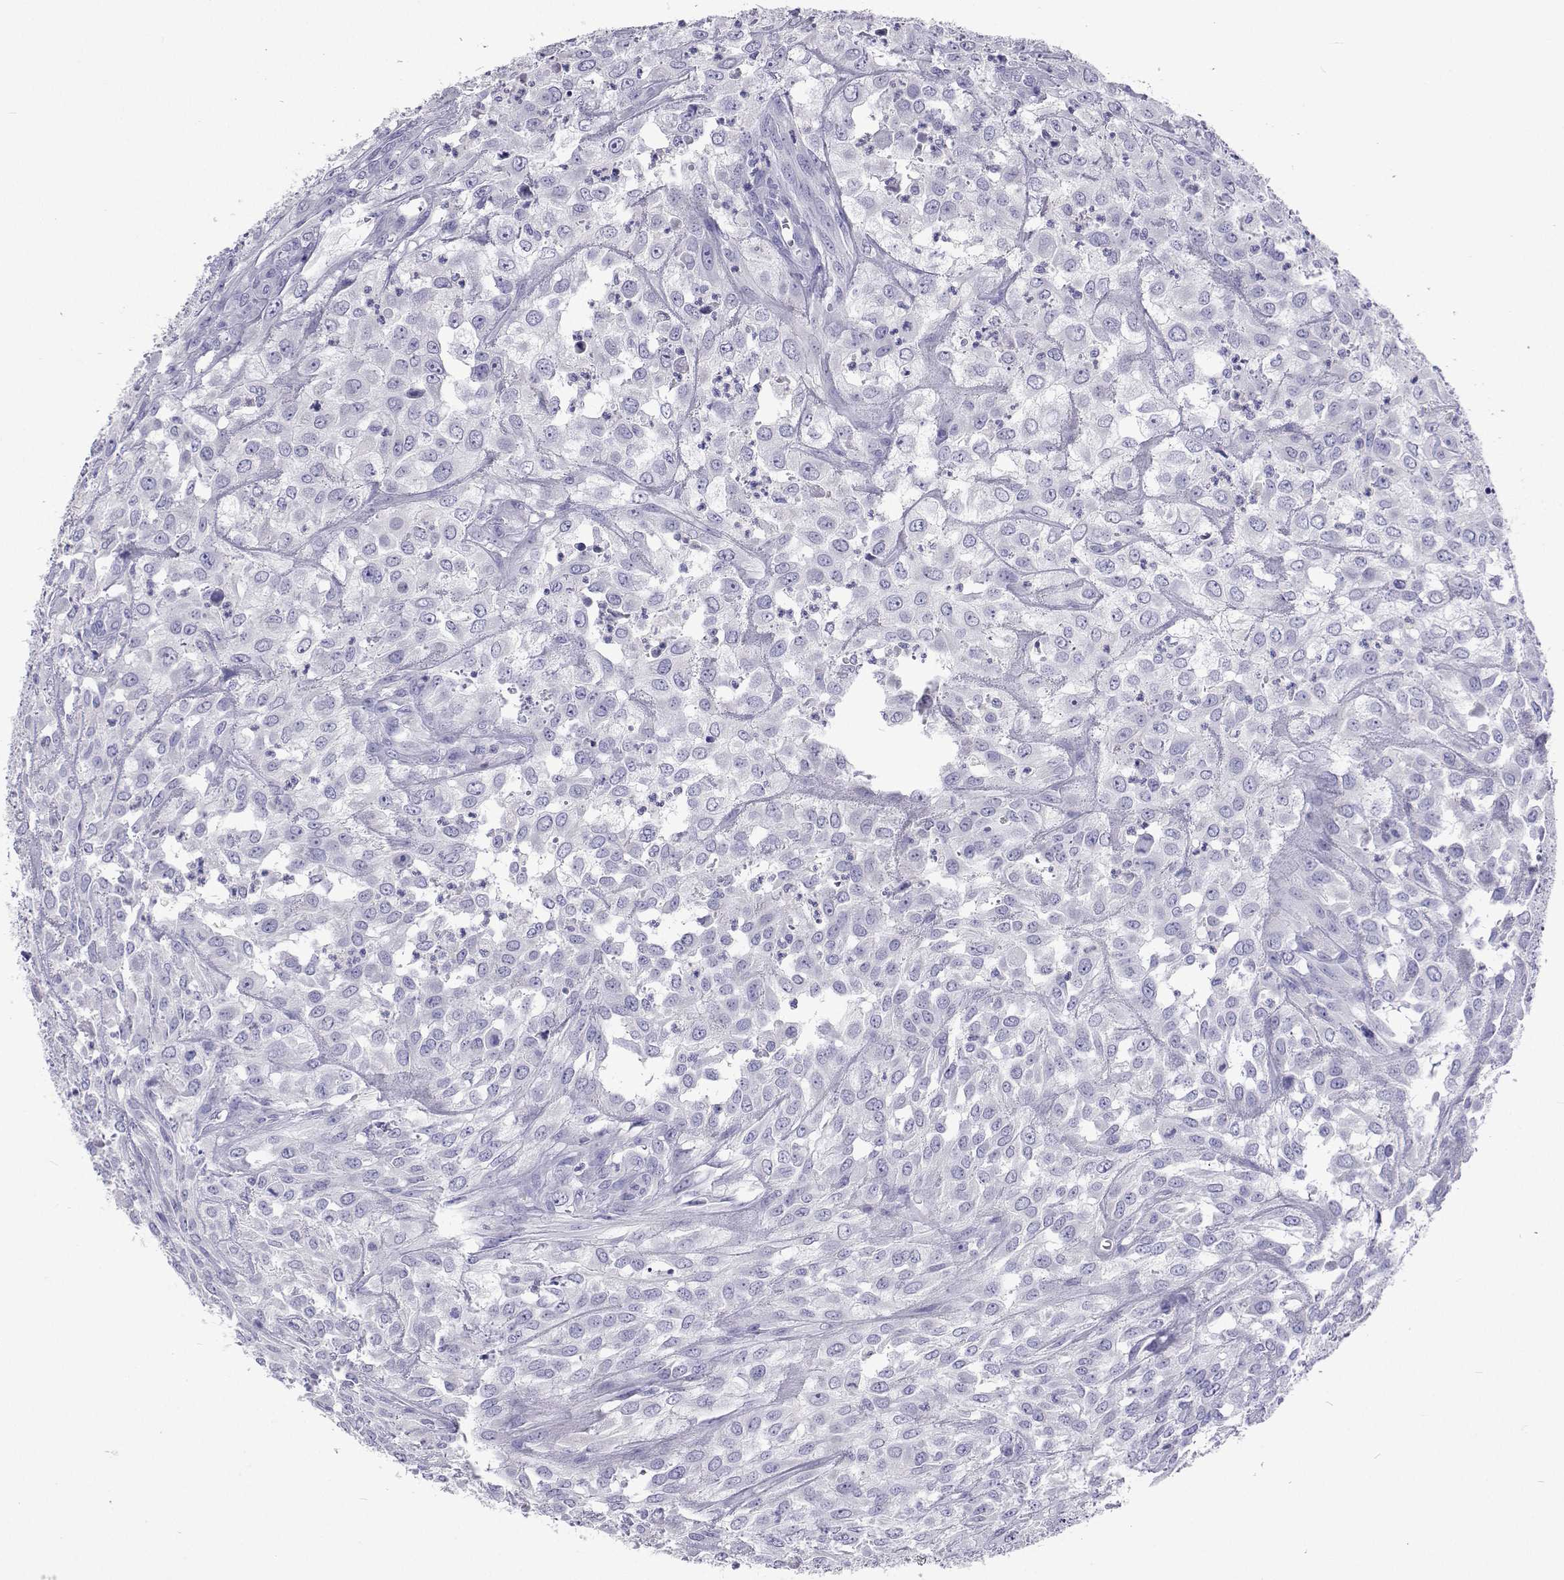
{"staining": {"intensity": "negative", "quantity": "none", "location": "none"}, "tissue": "urothelial cancer", "cell_type": "Tumor cells", "image_type": "cancer", "snomed": [{"axis": "morphology", "description": "Urothelial carcinoma, High grade"}, {"axis": "topography", "description": "Urinary bladder"}], "caption": "Immunohistochemical staining of human high-grade urothelial carcinoma demonstrates no significant positivity in tumor cells.", "gene": "UMODL1", "patient": {"sex": "male", "age": 67}}